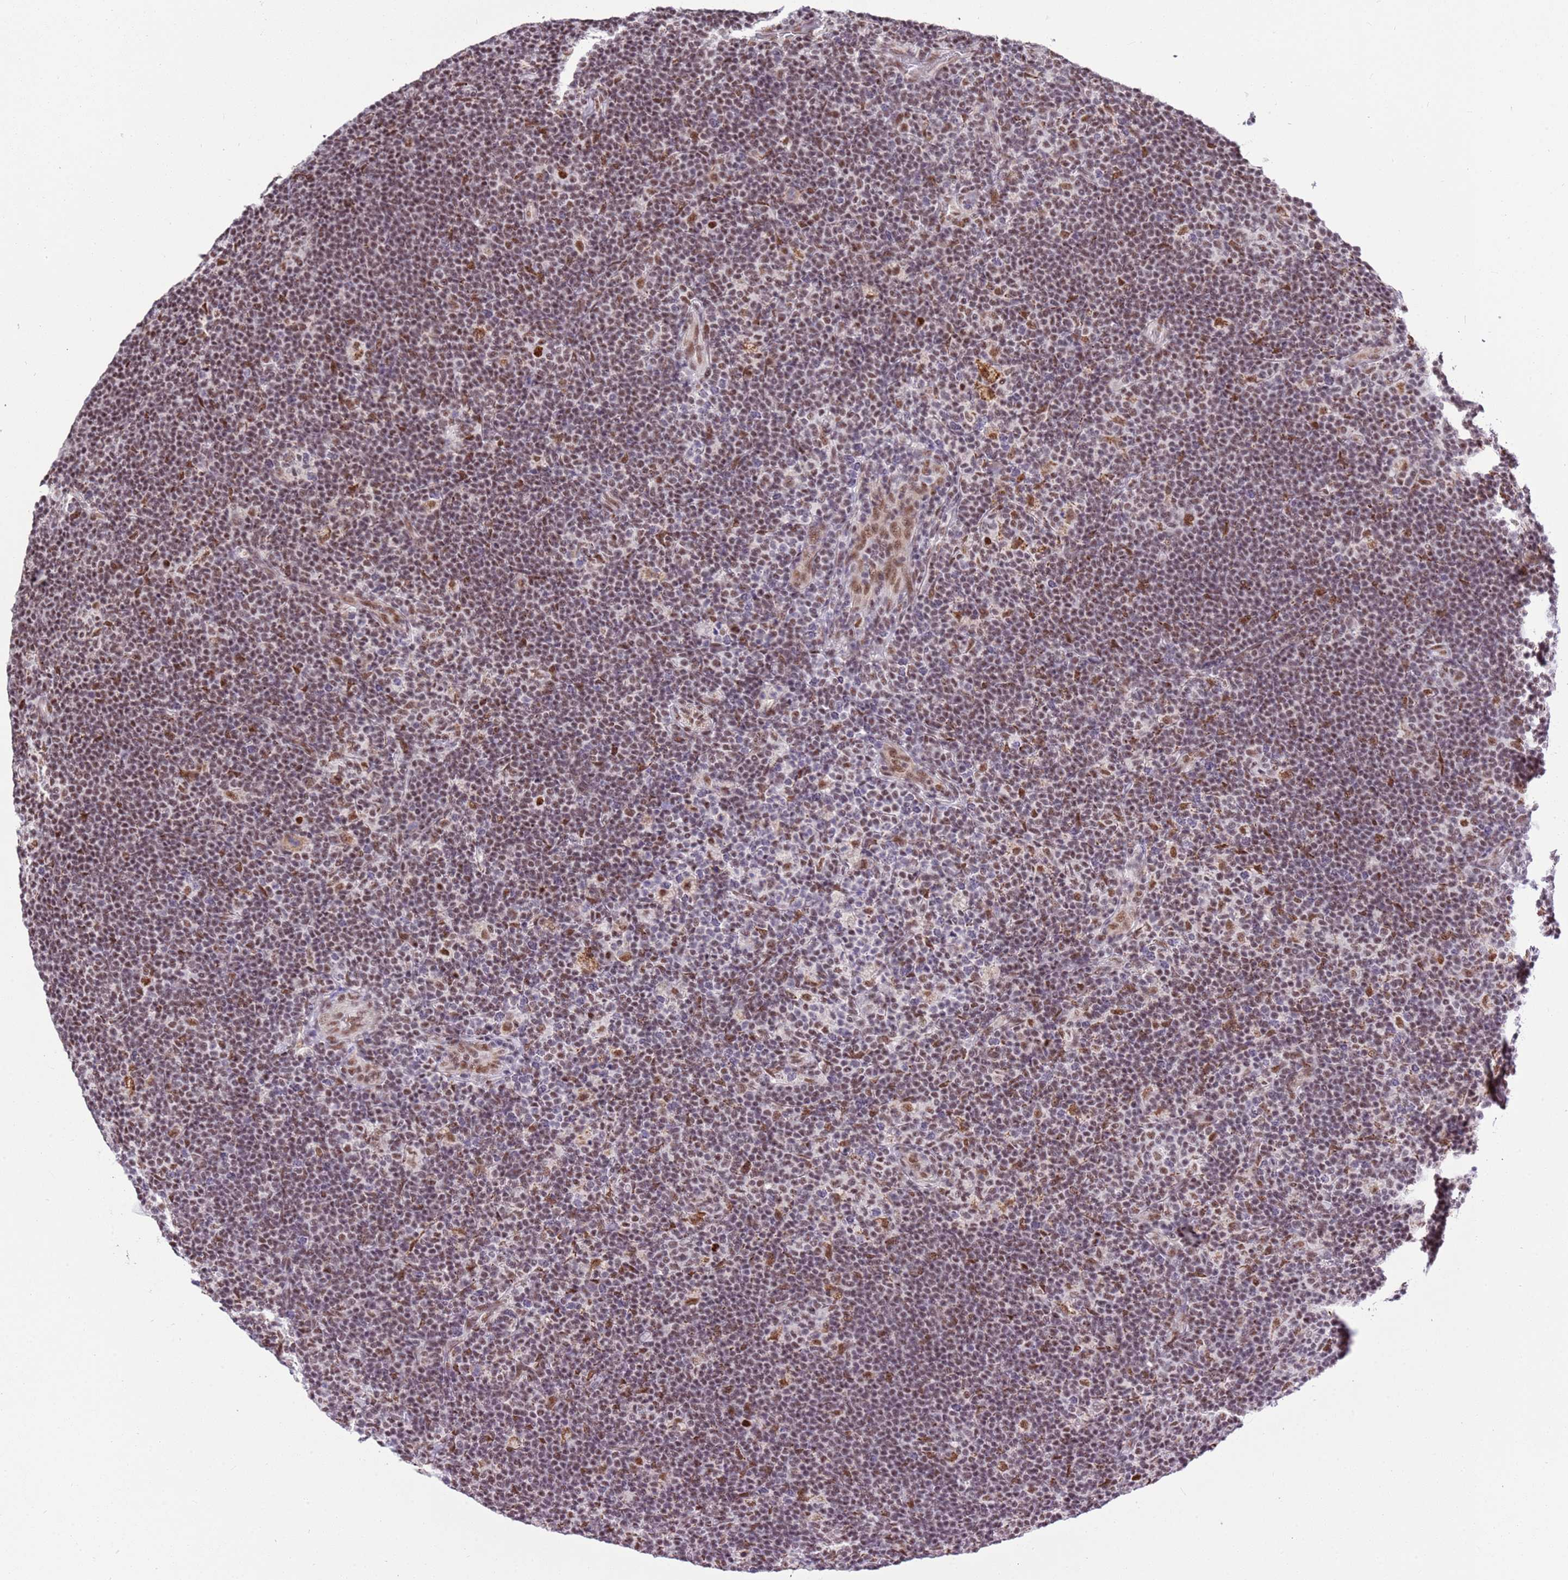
{"staining": {"intensity": "strong", "quantity": ">75%", "location": "nuclear"}, "tissue": "lymphoma", "cell_type": "Tumor cells", "image_type": "cancer", "snomed": [{"axis": "morphology", "description": "Hodgkin's disease, NOS"}, {"axis": "topography", "description": "Lymph node"}], "caption": "This is an image of immunohistochemistry (IHC) staining of Hodgkin's disease, which shows strong staining in the nuclear of tumor cells.", "gene": "AKAP8L", "patient": {"sex": "female", "age": 57}}